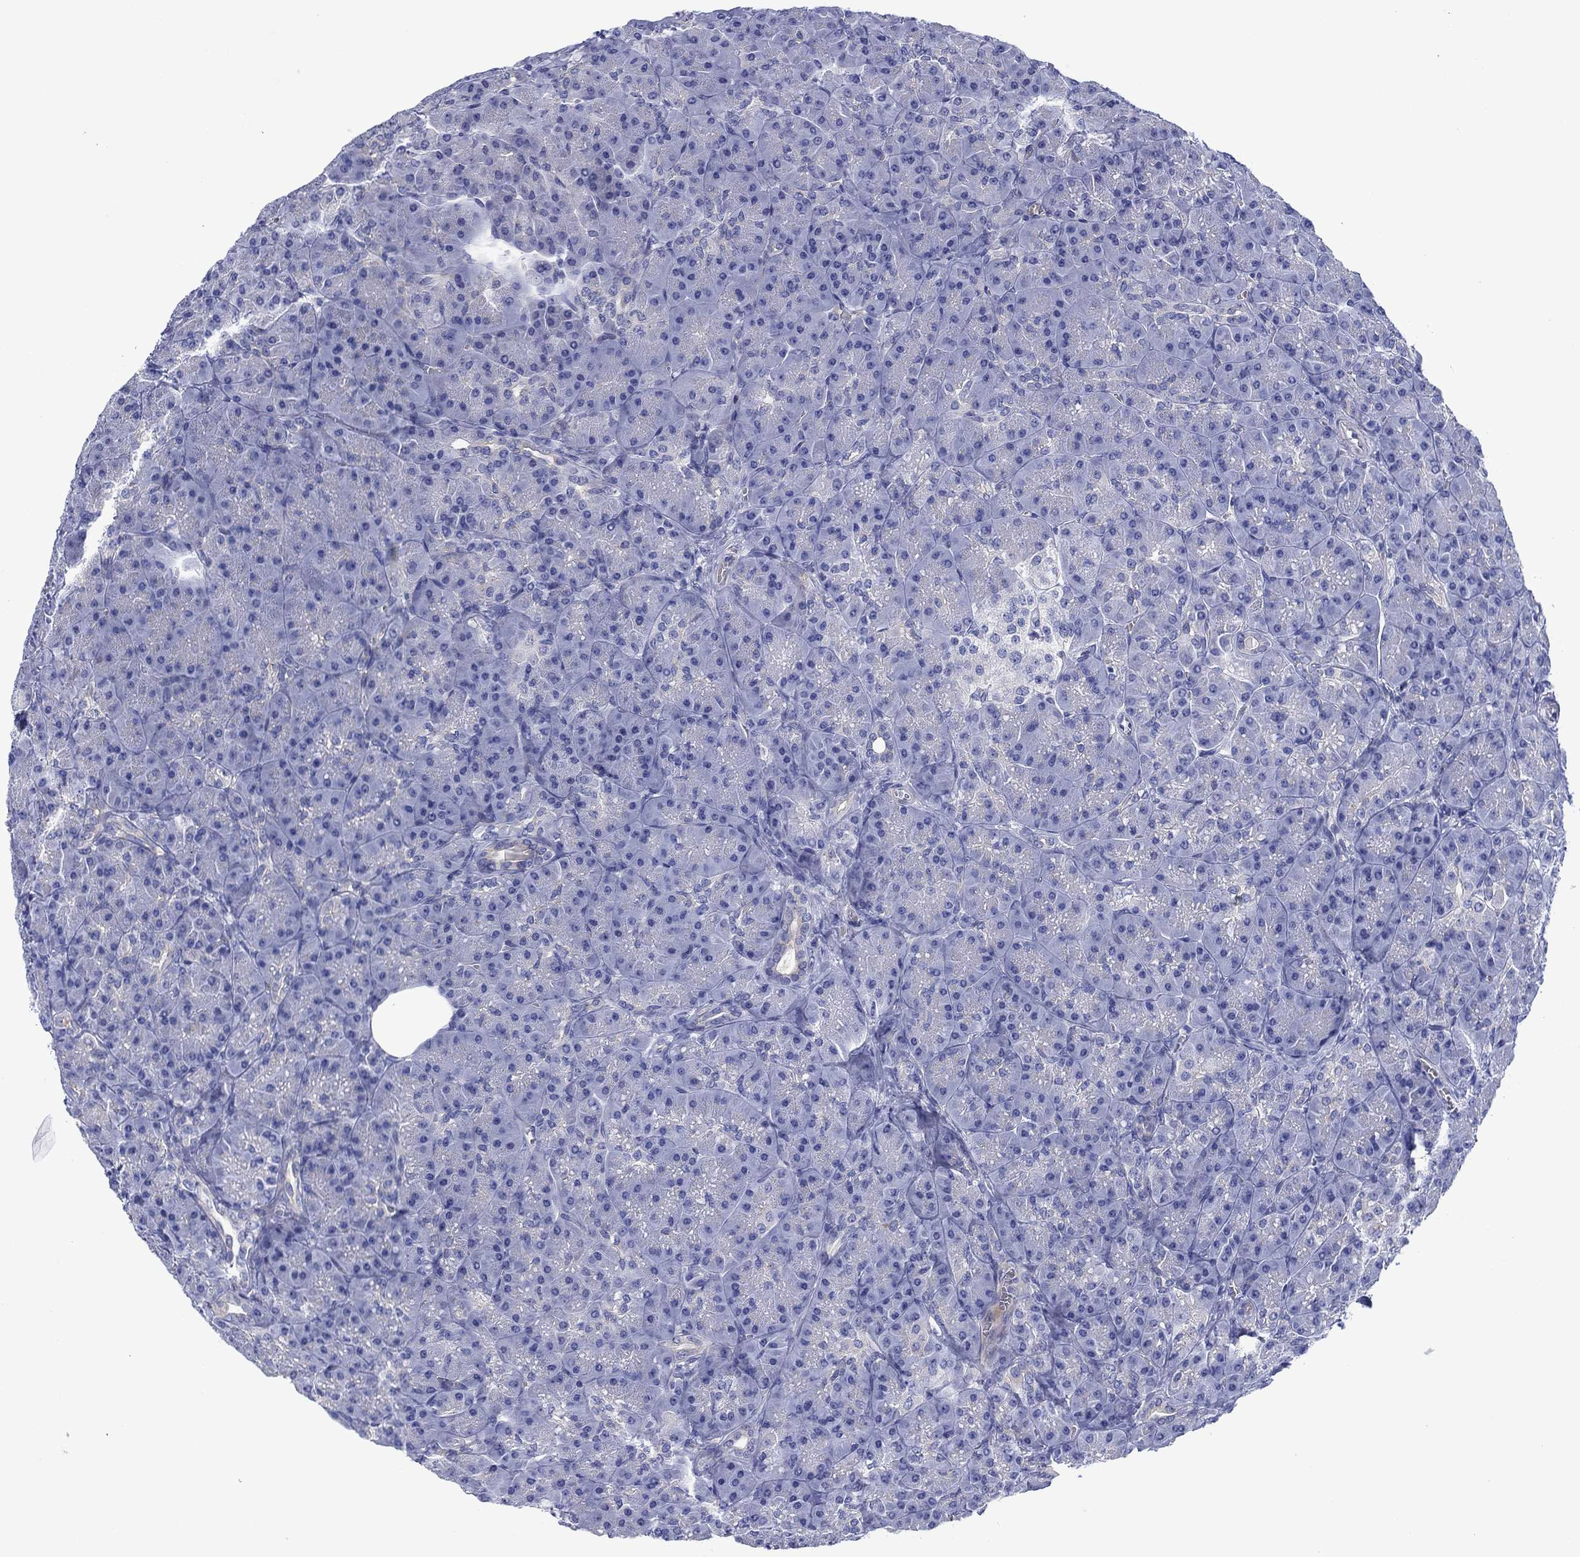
{"staining": {"intensity": "negative", "quantity": "none", "location": "none"}, "tissue": "pancreas", "cell_type": "Exocrine glandular cells", "image_type": "normal", "snomed": [{"axis": "morphology", "description": "Normal tissue, NOS"}, {"axis": "topography", "description": "Pancreas"}], "caption": "IHC image of benign pancreas: pancreas stained with DAB (3,3'-diaminobenzidine) shows no significant protein expression in exocrine glandular cells.", "gene": "SVEP1", "patient": {"sex": "male", "age": 57}}